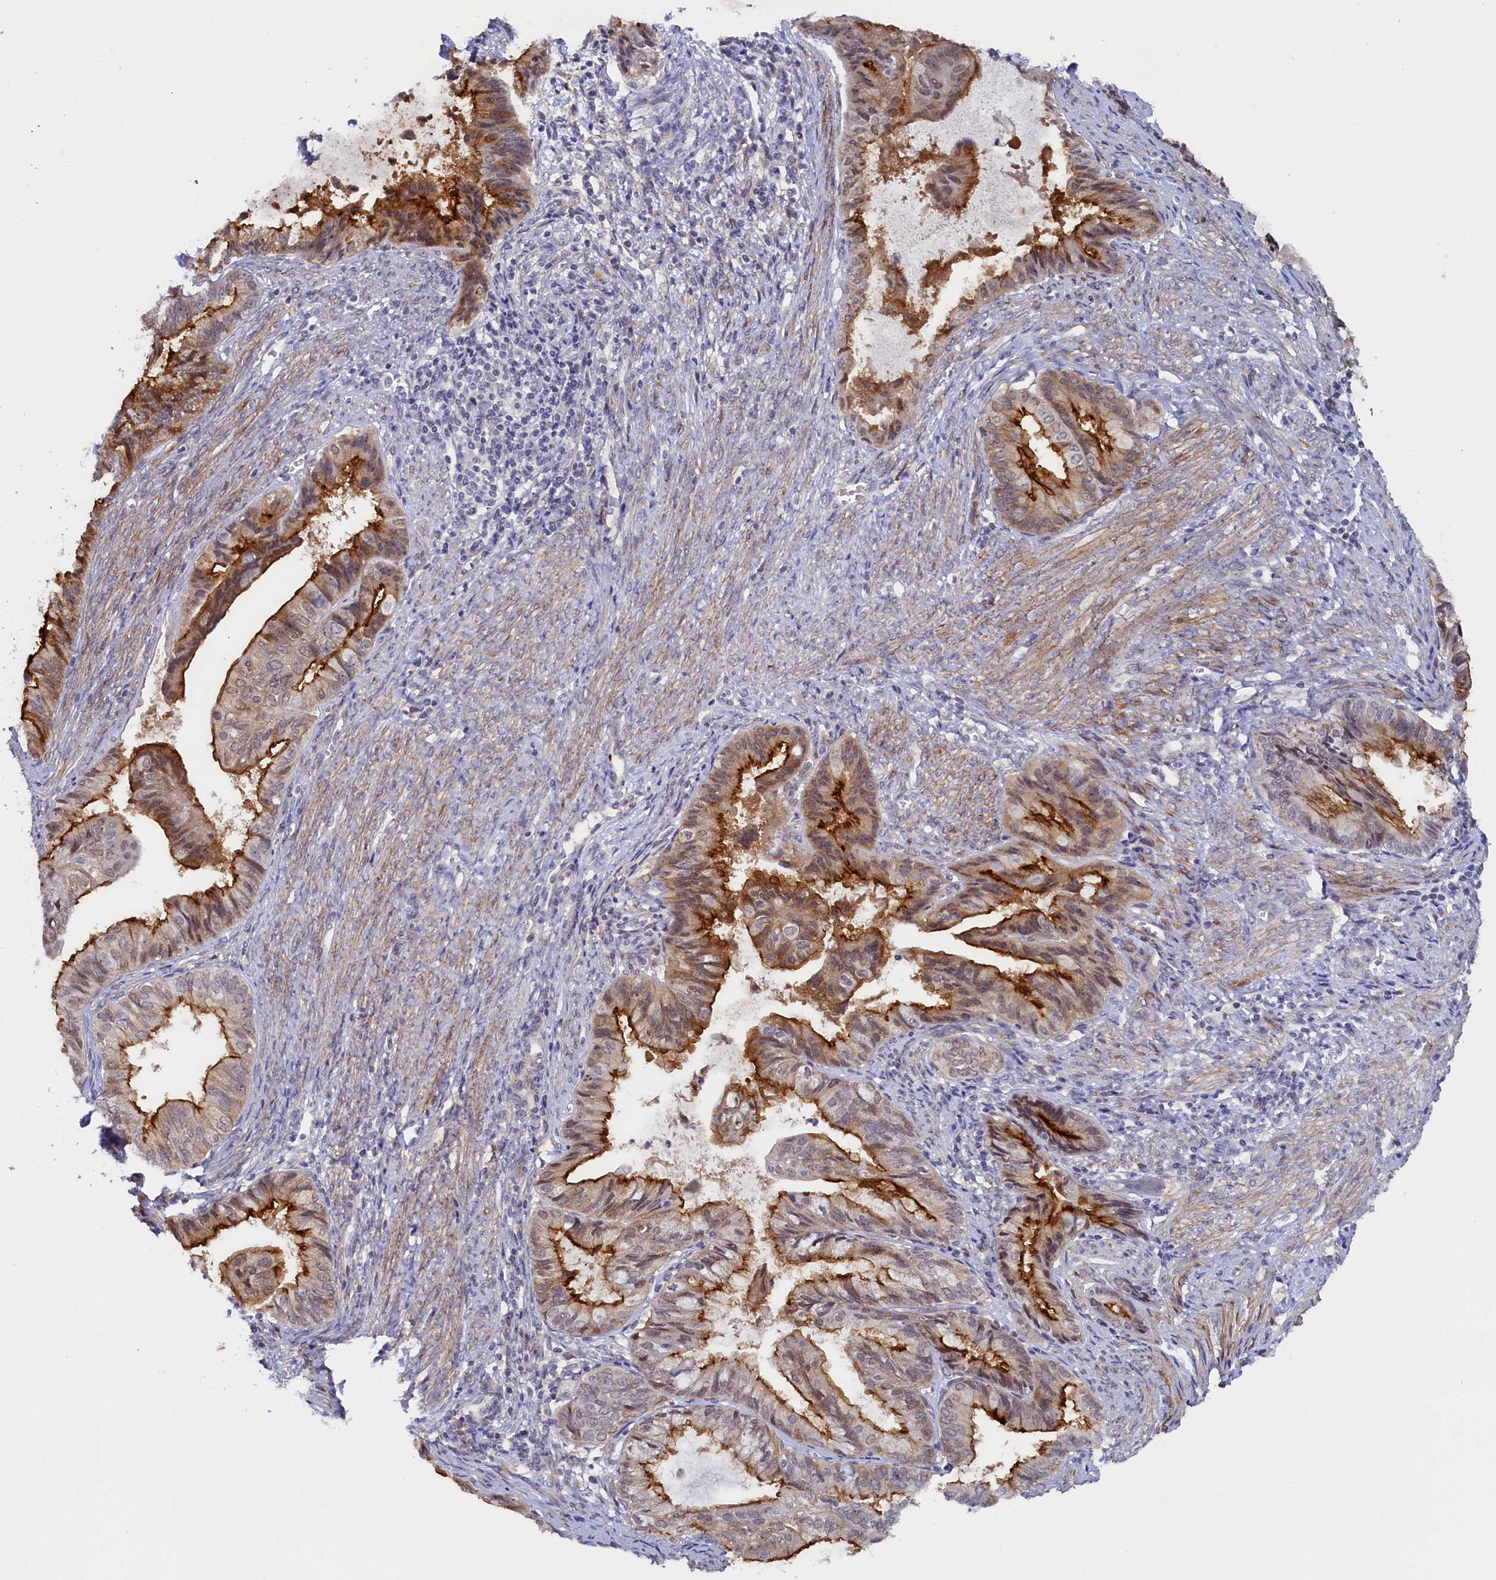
{"staining": {"intensity": "strong", "quantity": "25%-75%", "location": "cytoplasmic/membranous"}, "tissue": "endometrial cancer", "cell_type": "Tumor cells", "image_type": "cancer", "snomed": [{"axis": "morphology", "description": "Adenocarcinoma, NOS"}, {"axis": "topography", "description": "Endometrium"}], "caption": "Brown immunohistochemical staining in human endometrial cancer displays strong cytoplasmic/membranous positivity in about 25%-75% of tumor cells.", "gene": "PACSIN3", "patient": {"sex": "female", "age": 86}}